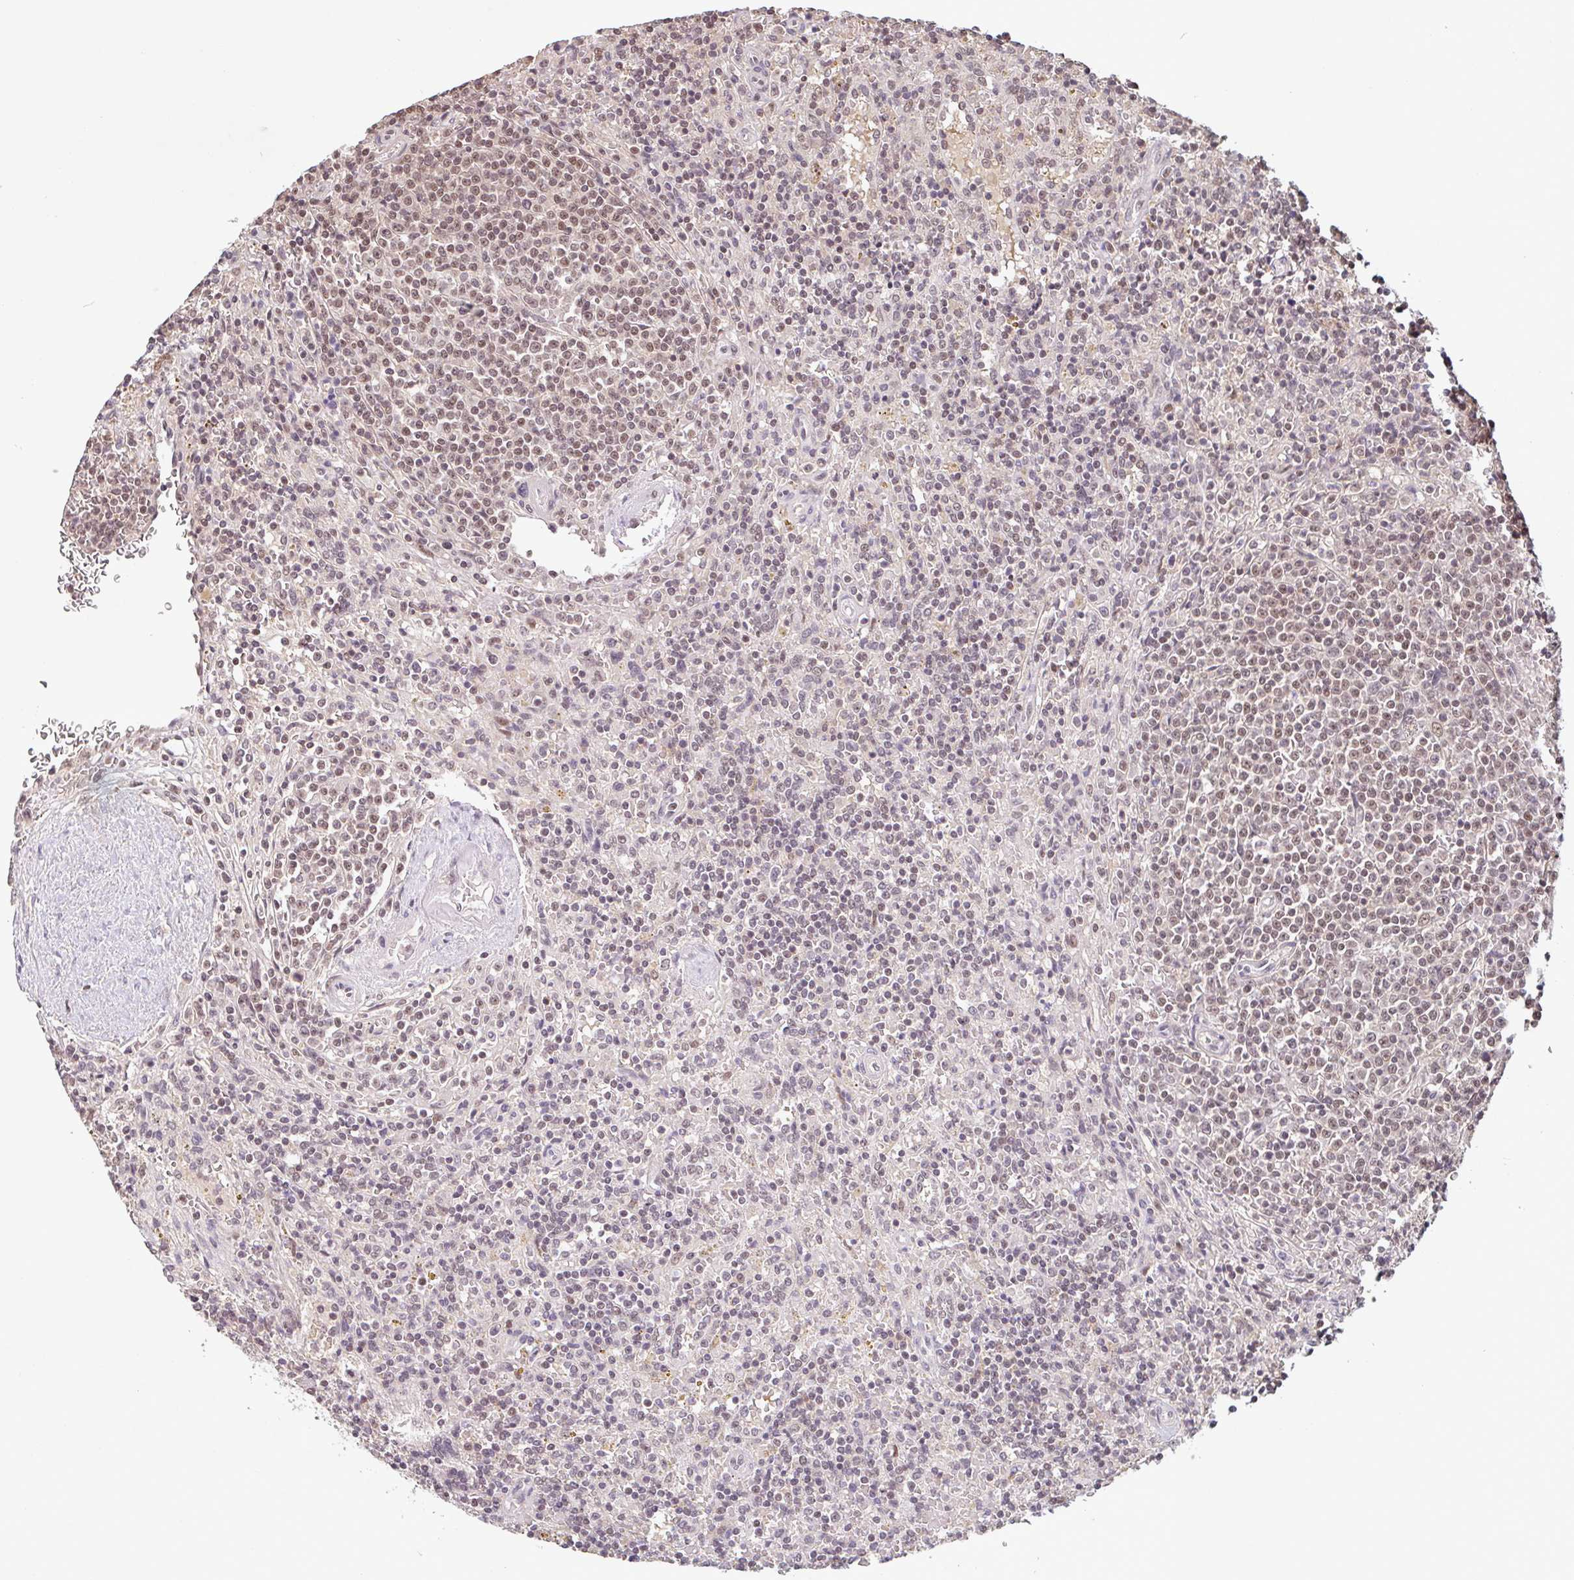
{"staining": {"intensity": "moderate", "quantity": "25%-75%", "location": "nuclear"}, "tissue": "lymphoma", "cell_type": "Tumor cells", "image_type": "cancer", "snomed": [{"axis": "morphology", "description": "Malignant lymphoma, non-Hodgkin's type, Low grade"}, {"axis": "topography", "description": "Spleen"}], "caption": "Malignant lymphoma, non-Hodgkin's type (low-grade) stained with a protein marker reveals moderate staining in tumor cells.", "gene": "DR1", "patient": {"sex": "male", "age": 67}}